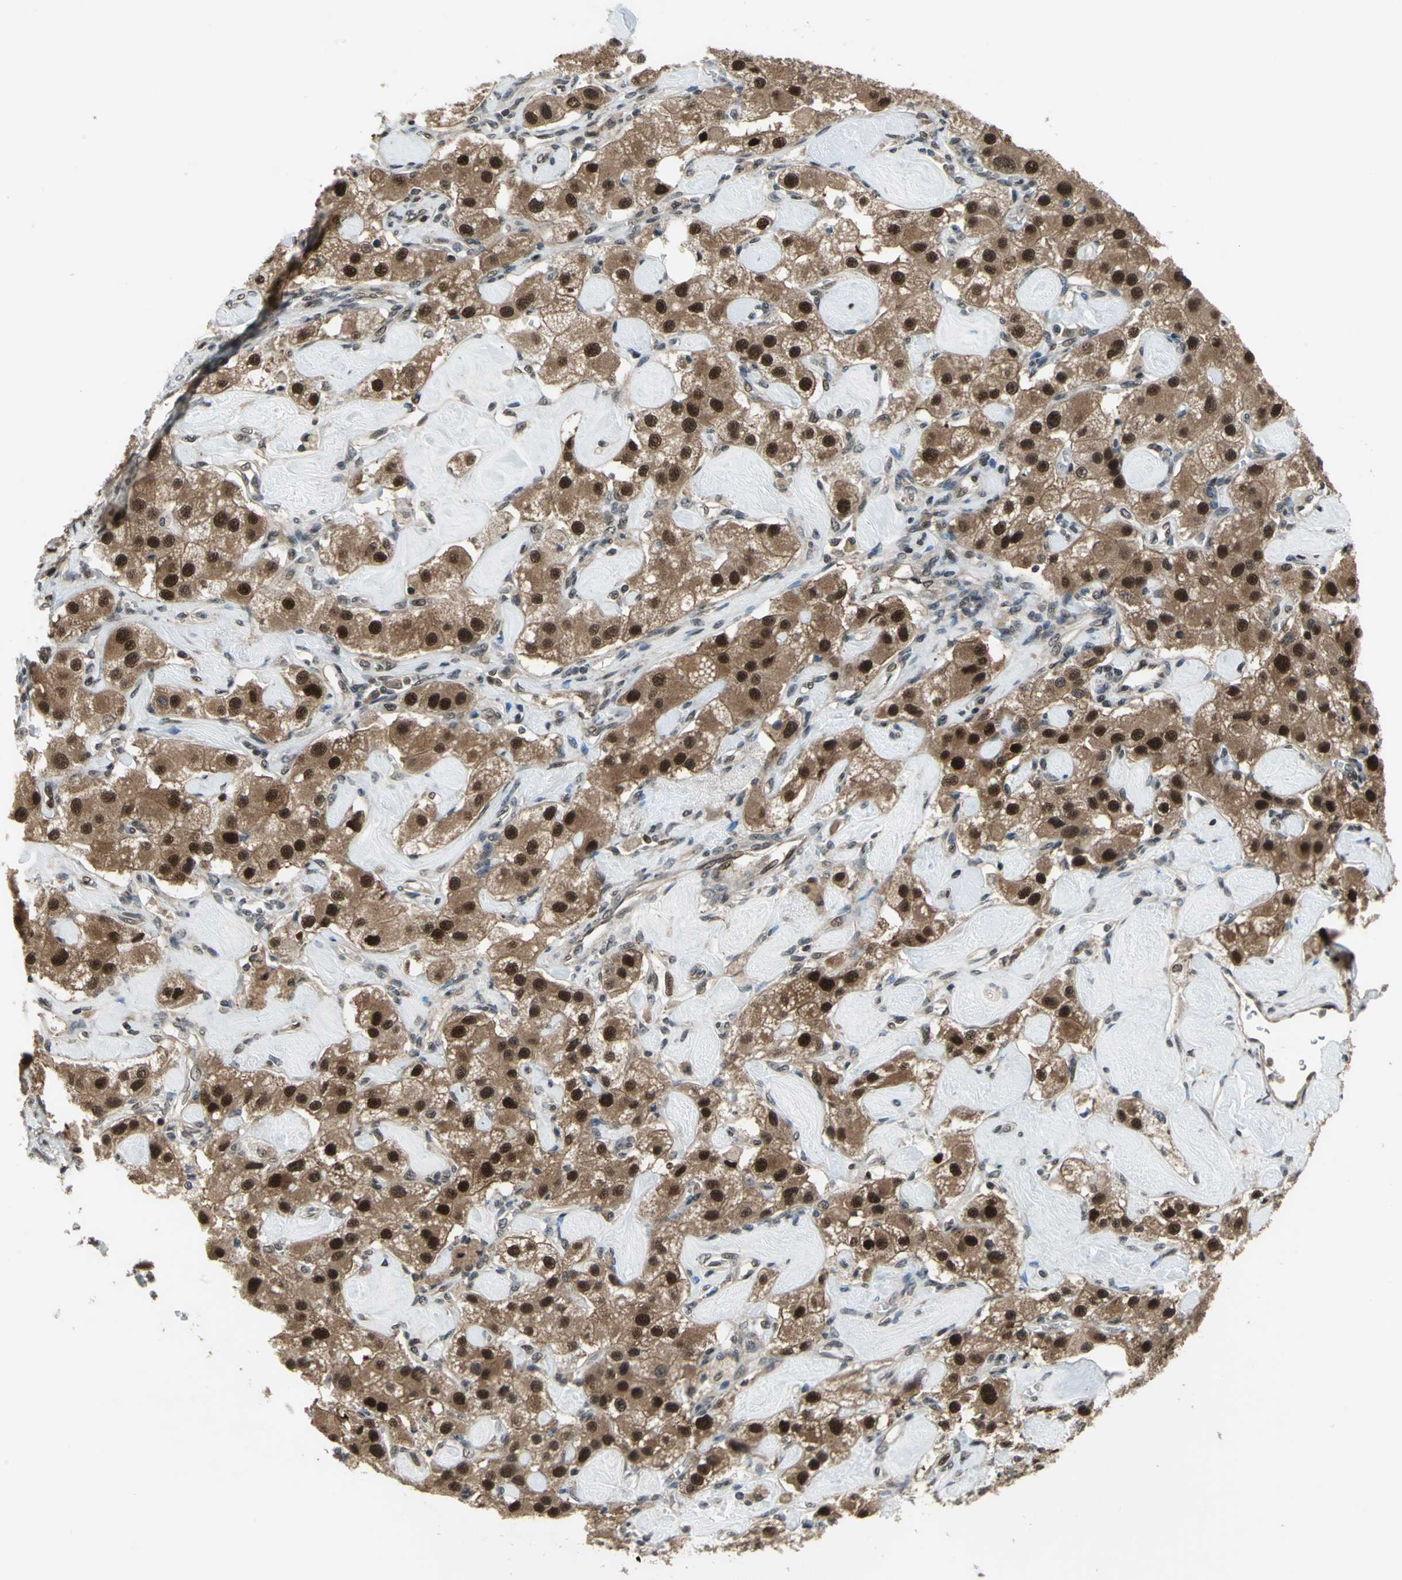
{"staining": {"intensity": "strong", "quantity": ">75%", "location": "cytoplasmic/membranous,nuclear"}, "tissue": "carcinoid", "cell_type": "Tumor cells", "image_type": "cancer", "snomed": [{"axis": "morphology", "description": "Carcinoid, malignant, NOS"}, {"axis": "topography", "description": "Pancreas"}], "caption": "Human carcinoid stained with a protein marker displays strong staining in tumor cells.", "gene": "COPS5", "patient": {"sex": "male", "age": 41}}